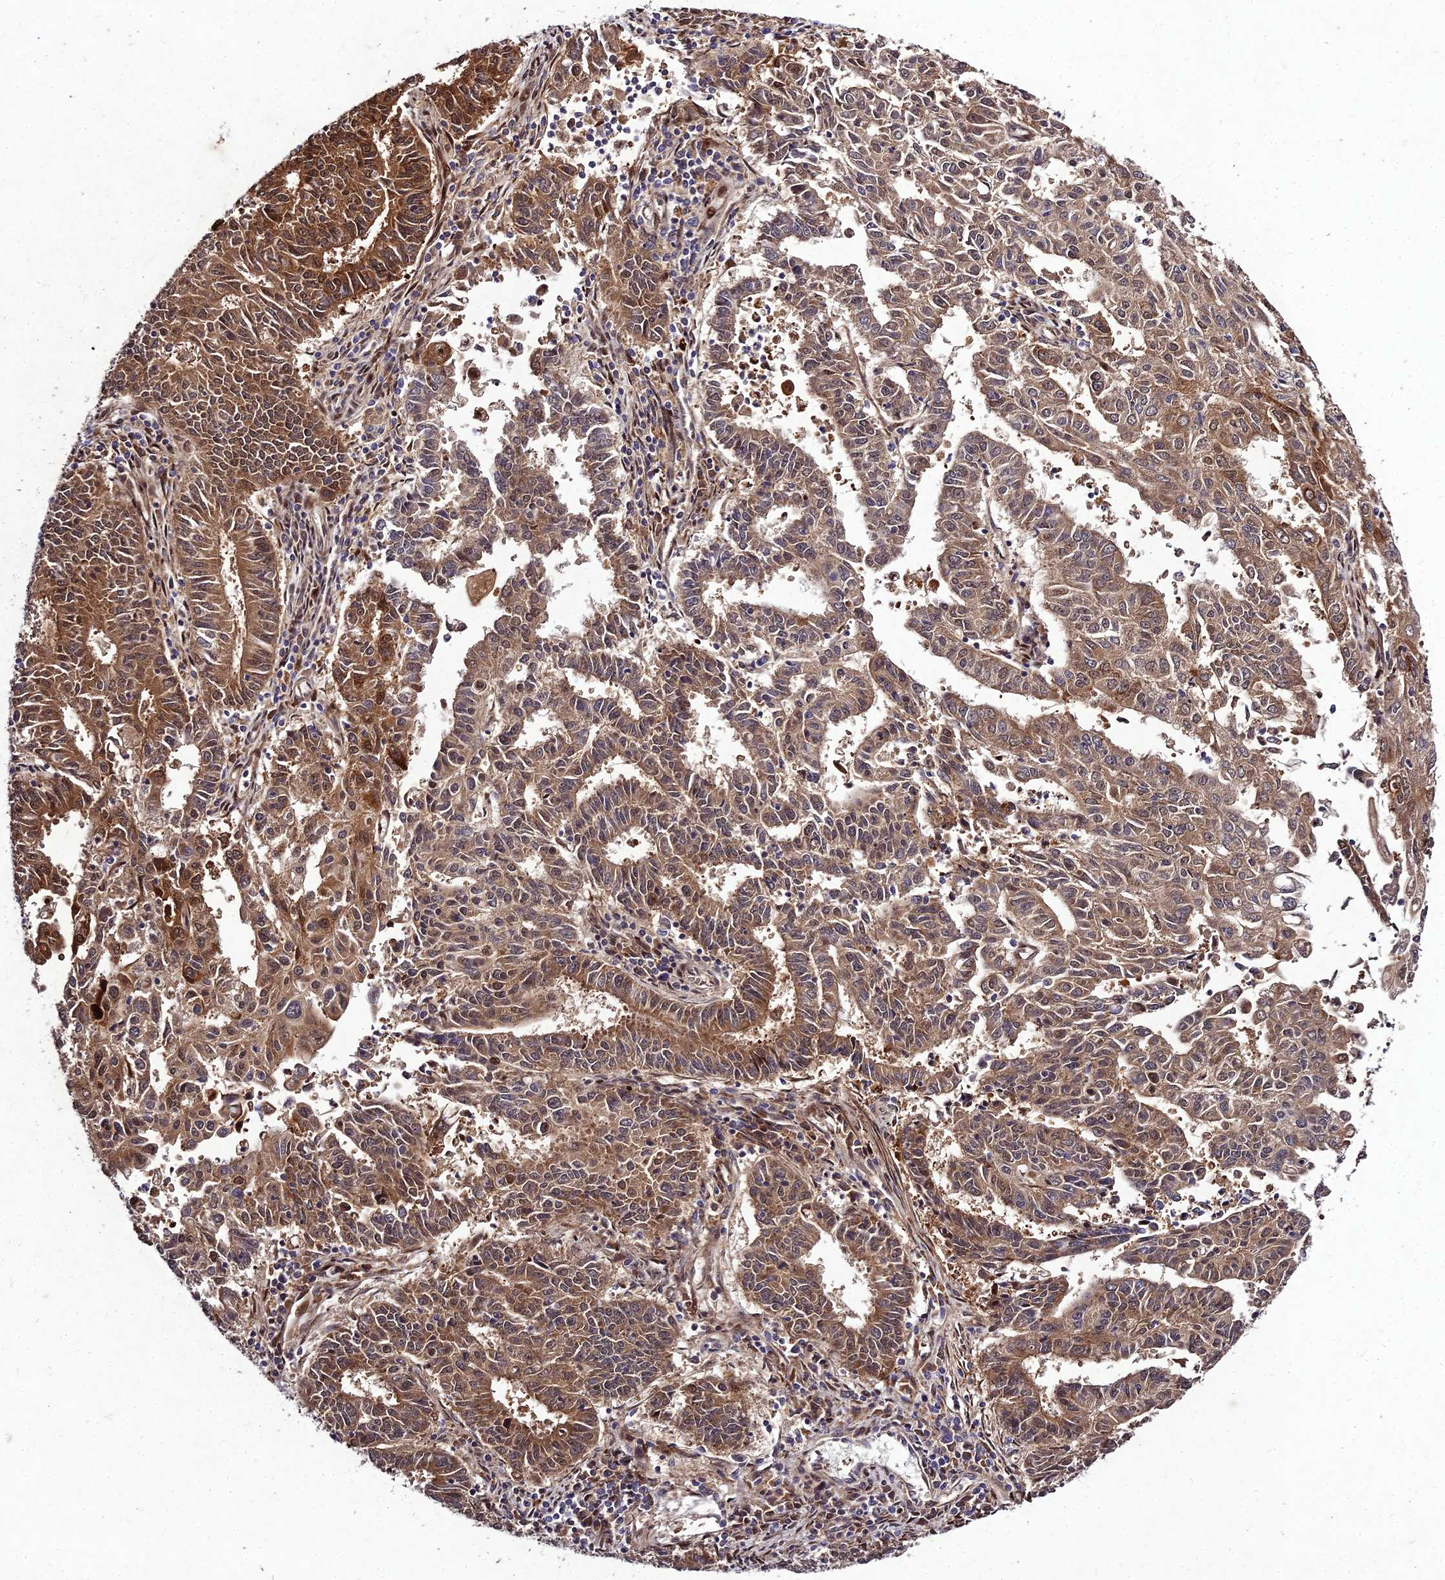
{"staining": {"intensity": "moderate", "quantity": ">75%", "location": "cytoplasmic/membranous,nuclear"}, "tissue": "endometrial cancer", "cell_type": "Tumor cells", "image_type": "cancer", "snomed": [{"axis": "morphology", "description": "Adenocarcinoma, NOS"}, {"axis": "topography", "description": "Endometrium"}], "caption": "This is a micrograph of immunohistochemistry (IHC) staining of adenocarcinoma (endometrial), which shows moderate positivity in the cytoplasmic/membranous and nuclear of tumor cells.", "gene": "MKKS", "patient": {"sex": "female", "age": 59}}